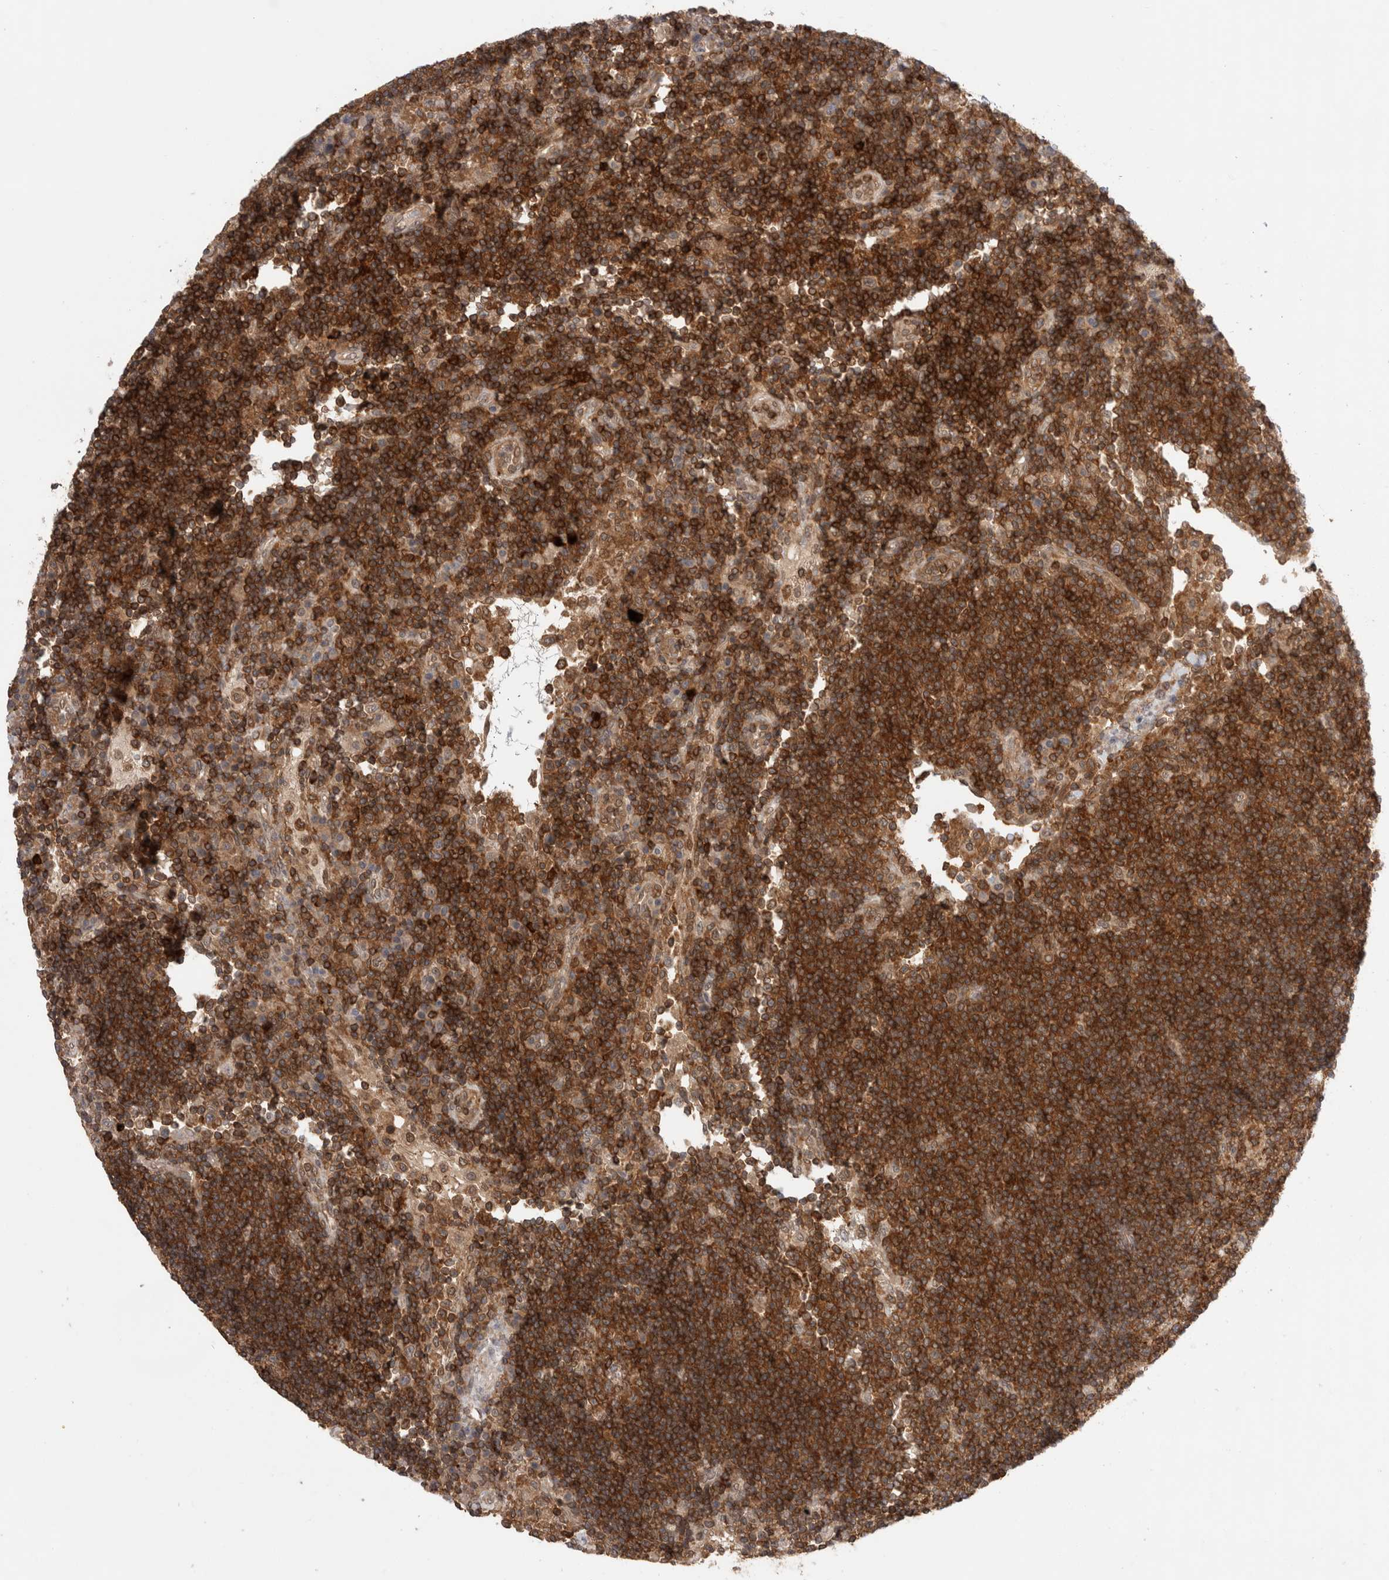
{"staining": {"intensity": "strong", "quantity": ">75%", "location": "cytoplasmic/membranous"}, "tissue": "lymph node", "cell_type": "Germinal center cells", "image_type": "normal", "snomed": [{"axis": "morphology", "description": "Normal tissue, NOS"}, {"axis": "topography", "description": "Lymph node"}], "caption": "Brown immunohistochemical staining in unremarkable human lymph node exhibits strong cytoplasmic/membranous positivity in approximately >75% of germinal center cells.", "gene": "NFKB1", "patient": {"sex": "female", "age": 53}}